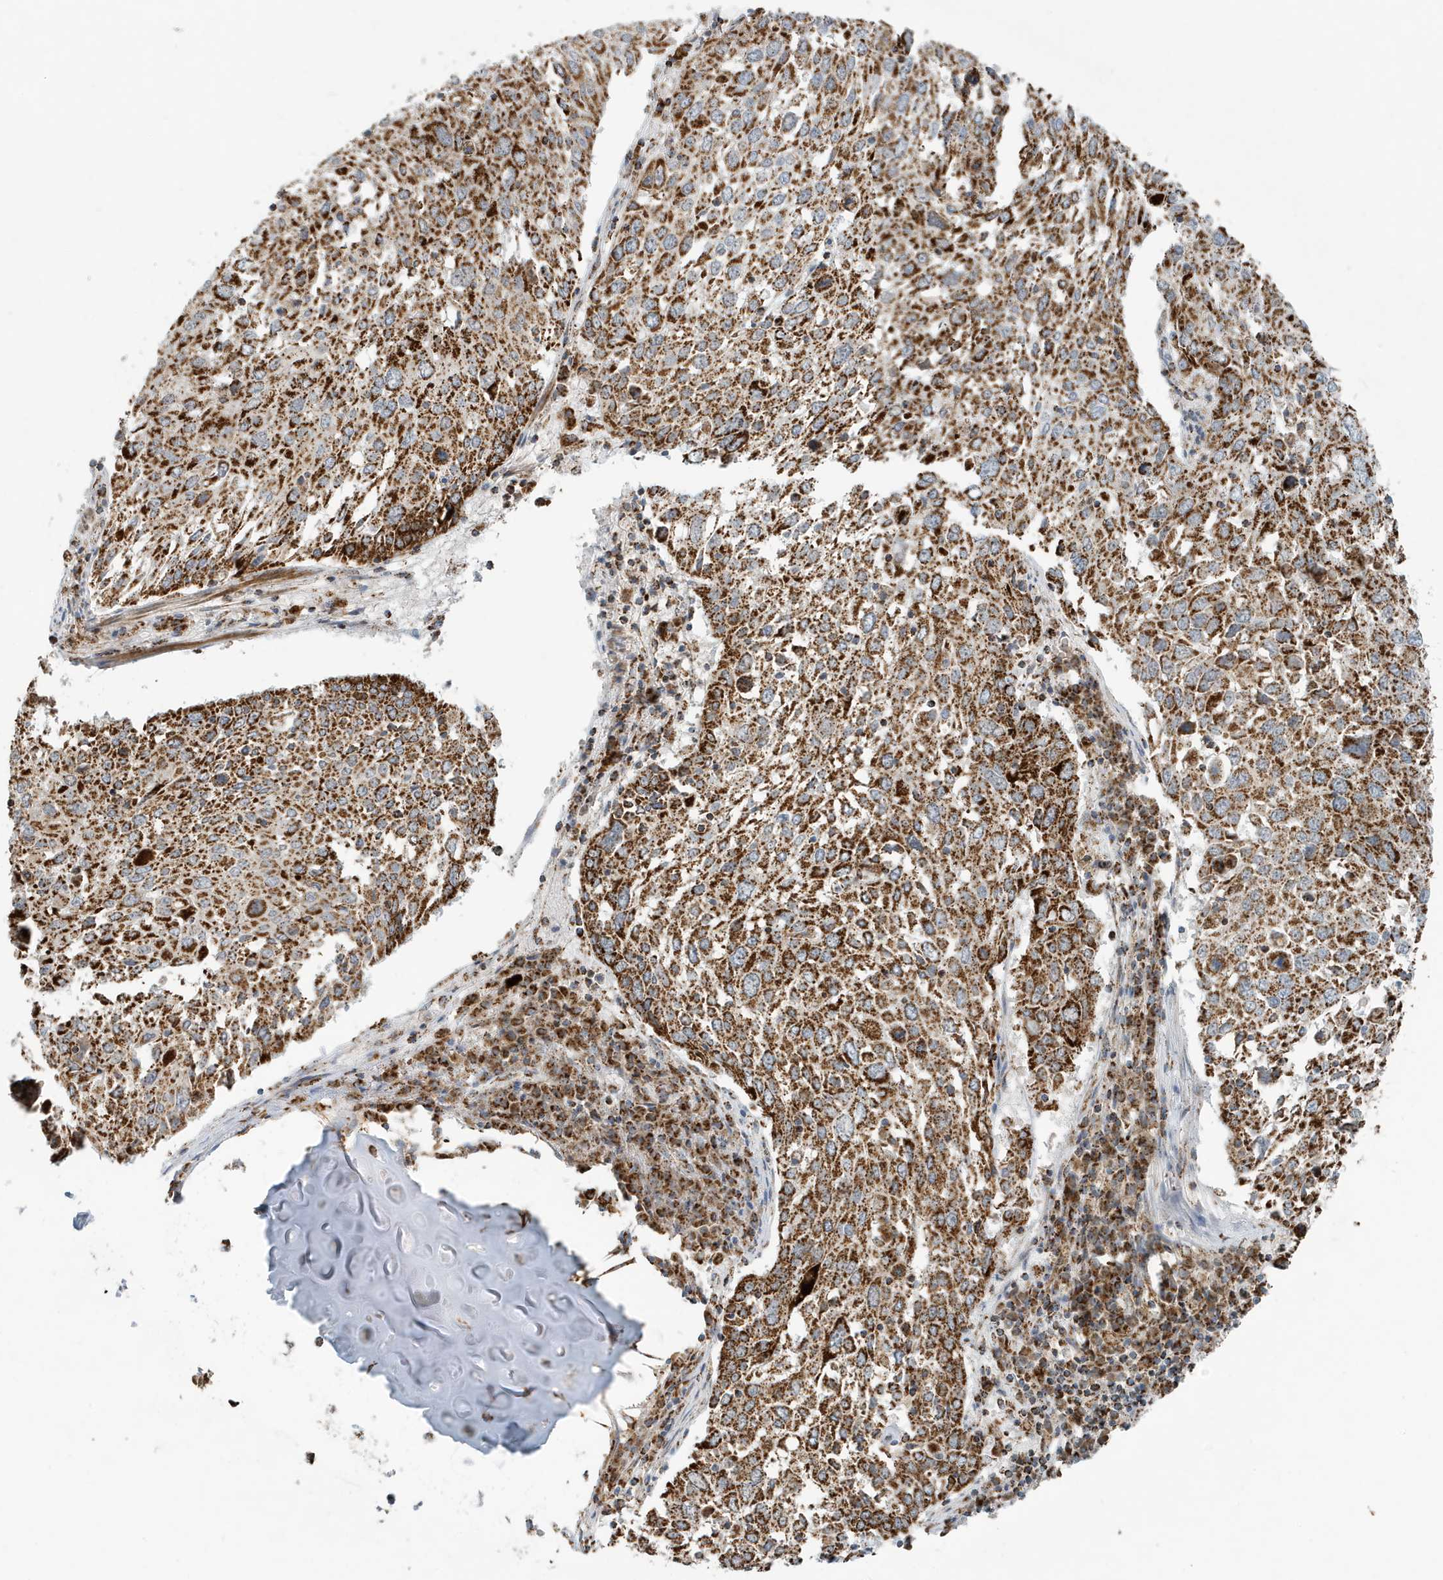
{"staining": {"intensity": "strong", "quantity": ">75%", "location": "cytoplasmic/membranous"}, "tissue": "lung cancer", "cell_type": "Tumor cells", "image_type": "cancer", "snomed": [{"axis": "morphology", "description": "Squamous cell carcinoma, NOS"}, {"axis": "topography", "description": "Lung"}], "caption": "Immunohistochemistry (DAB (3,3'-diaminobenzidine)) staining of squamous cell carcinoma (lung) exhibits strong cytoplasmic/membranous protein staining in about >75% of tumor cells.", "gene": "MAN1A1", "patient": {"sex": "male", "age": 65}}